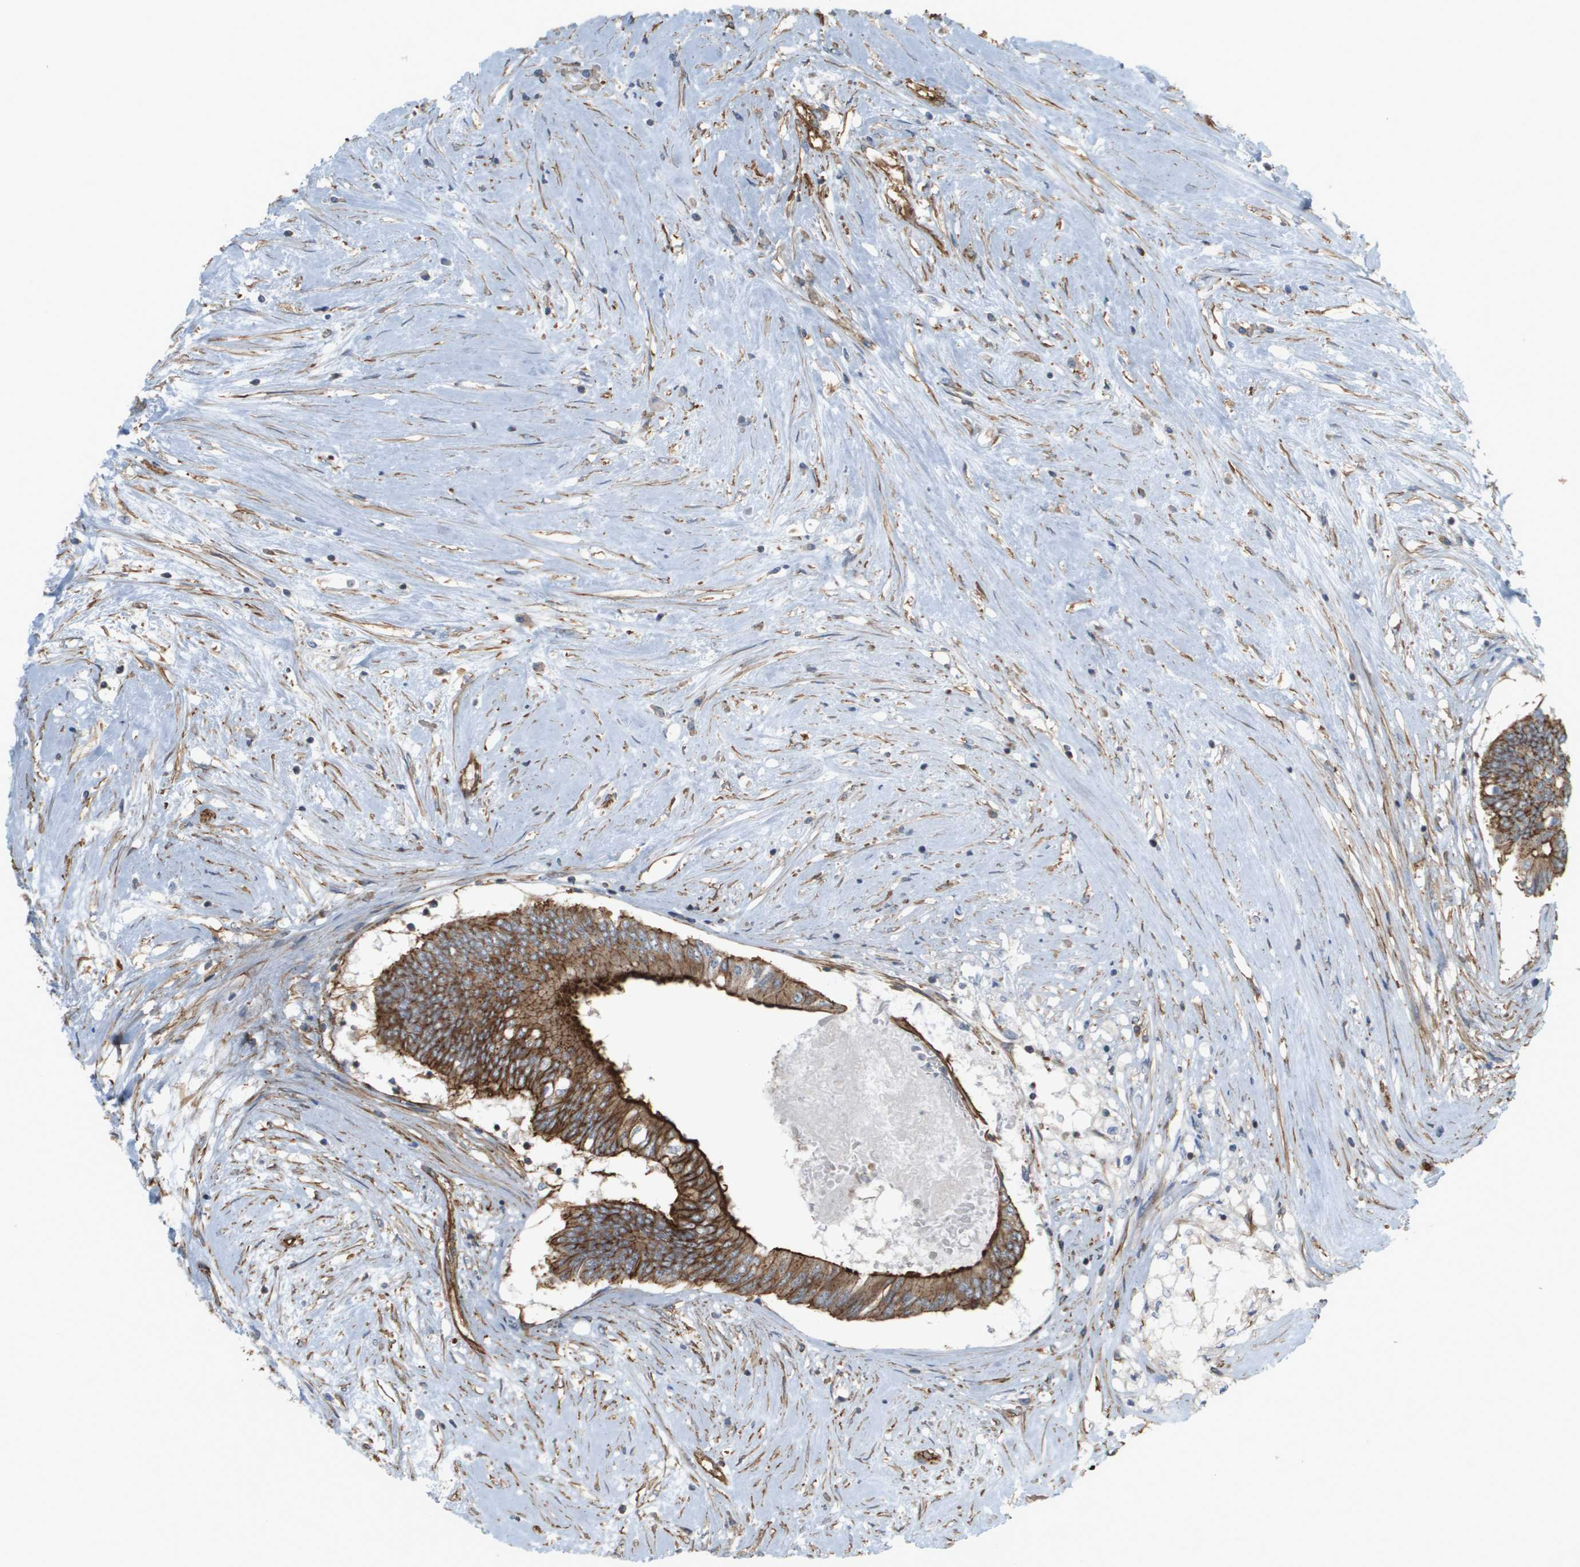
{"staining": {"intensity": "strong", "quantity": ">75%", "location": "cytoplasmic/membranous"}, "tissue": "colorectal cancer", "cell_type": "Tumor cells", "image_type": "cancer", "snomed": [{"axis": "morphology", "description": "Adenocarcinoma, NOS"}, {"axis": "topography", "description": "Rectum"}], "caption": "This micrograph demonstrates colorectal cancer stained with IHC to label a protein in brown. The cytoplasmic/membranous of tumor cells show strong positivity for the protein. Nuclei are counter-stained blue.", "gene": "SGMS2", "patient": {"sex": "male", "age": 63}}